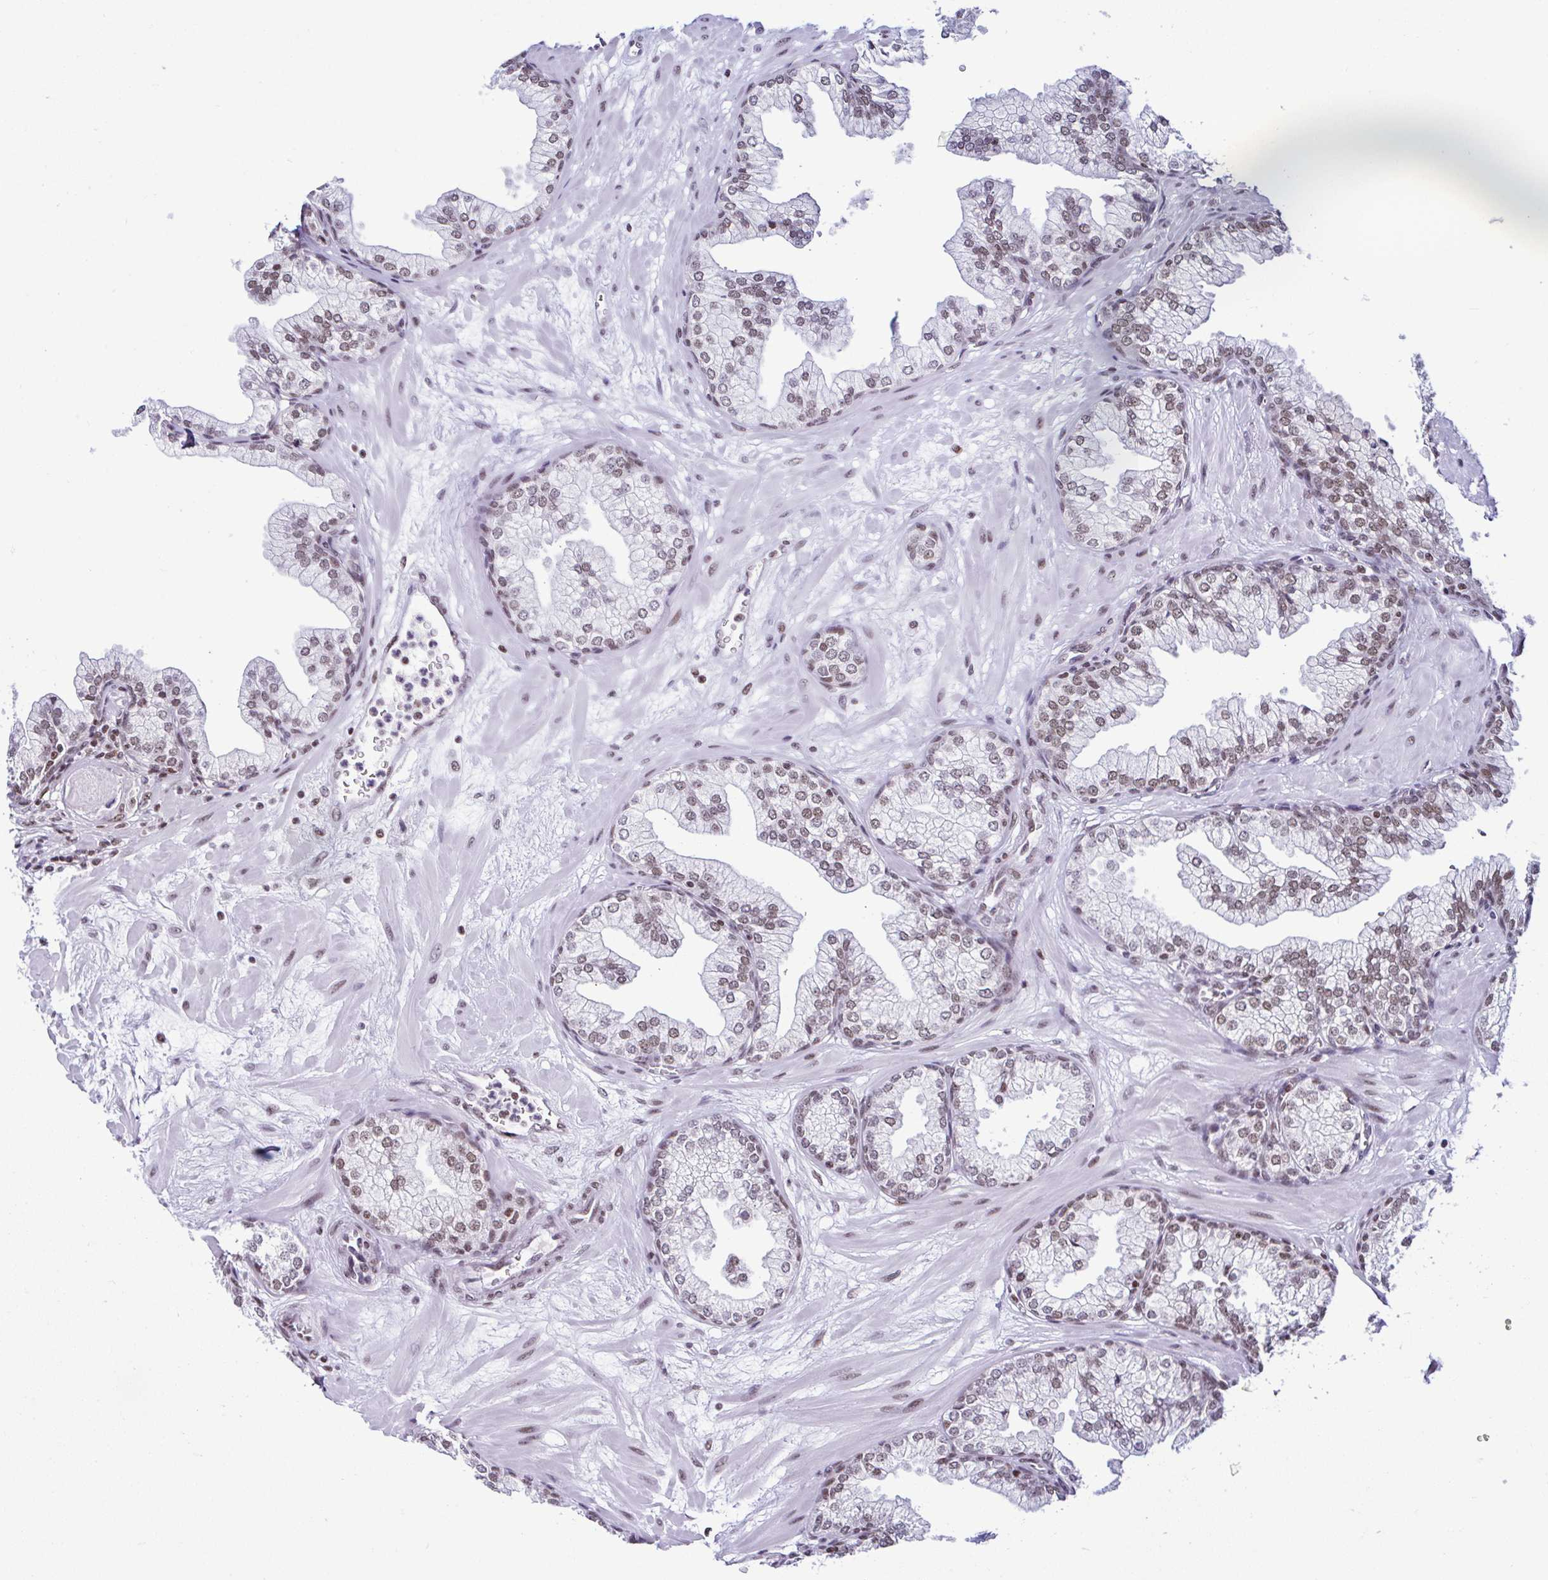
{"staining": {"intensity": "moderate", "quantity": ">75%", "location": "nuclear"}, "tissue": "prostate", "cell_type": "Glandular cells", "image_type": "normal", "snomed": [{"axis": "morphology", "description": "Normal tissue, NOS"}, {"axis": "topography", "description": "Prostate"}, {"axis": "topography", "description": "Peripheral nerve tissue"}], "caption": "Brown immunohistochemical staining in unremarkable human prostate displays moderate nuclear staining in about >75% of glandular cells.", "gene": "DR1", "patient": {"sex": "male", "age": 61}}